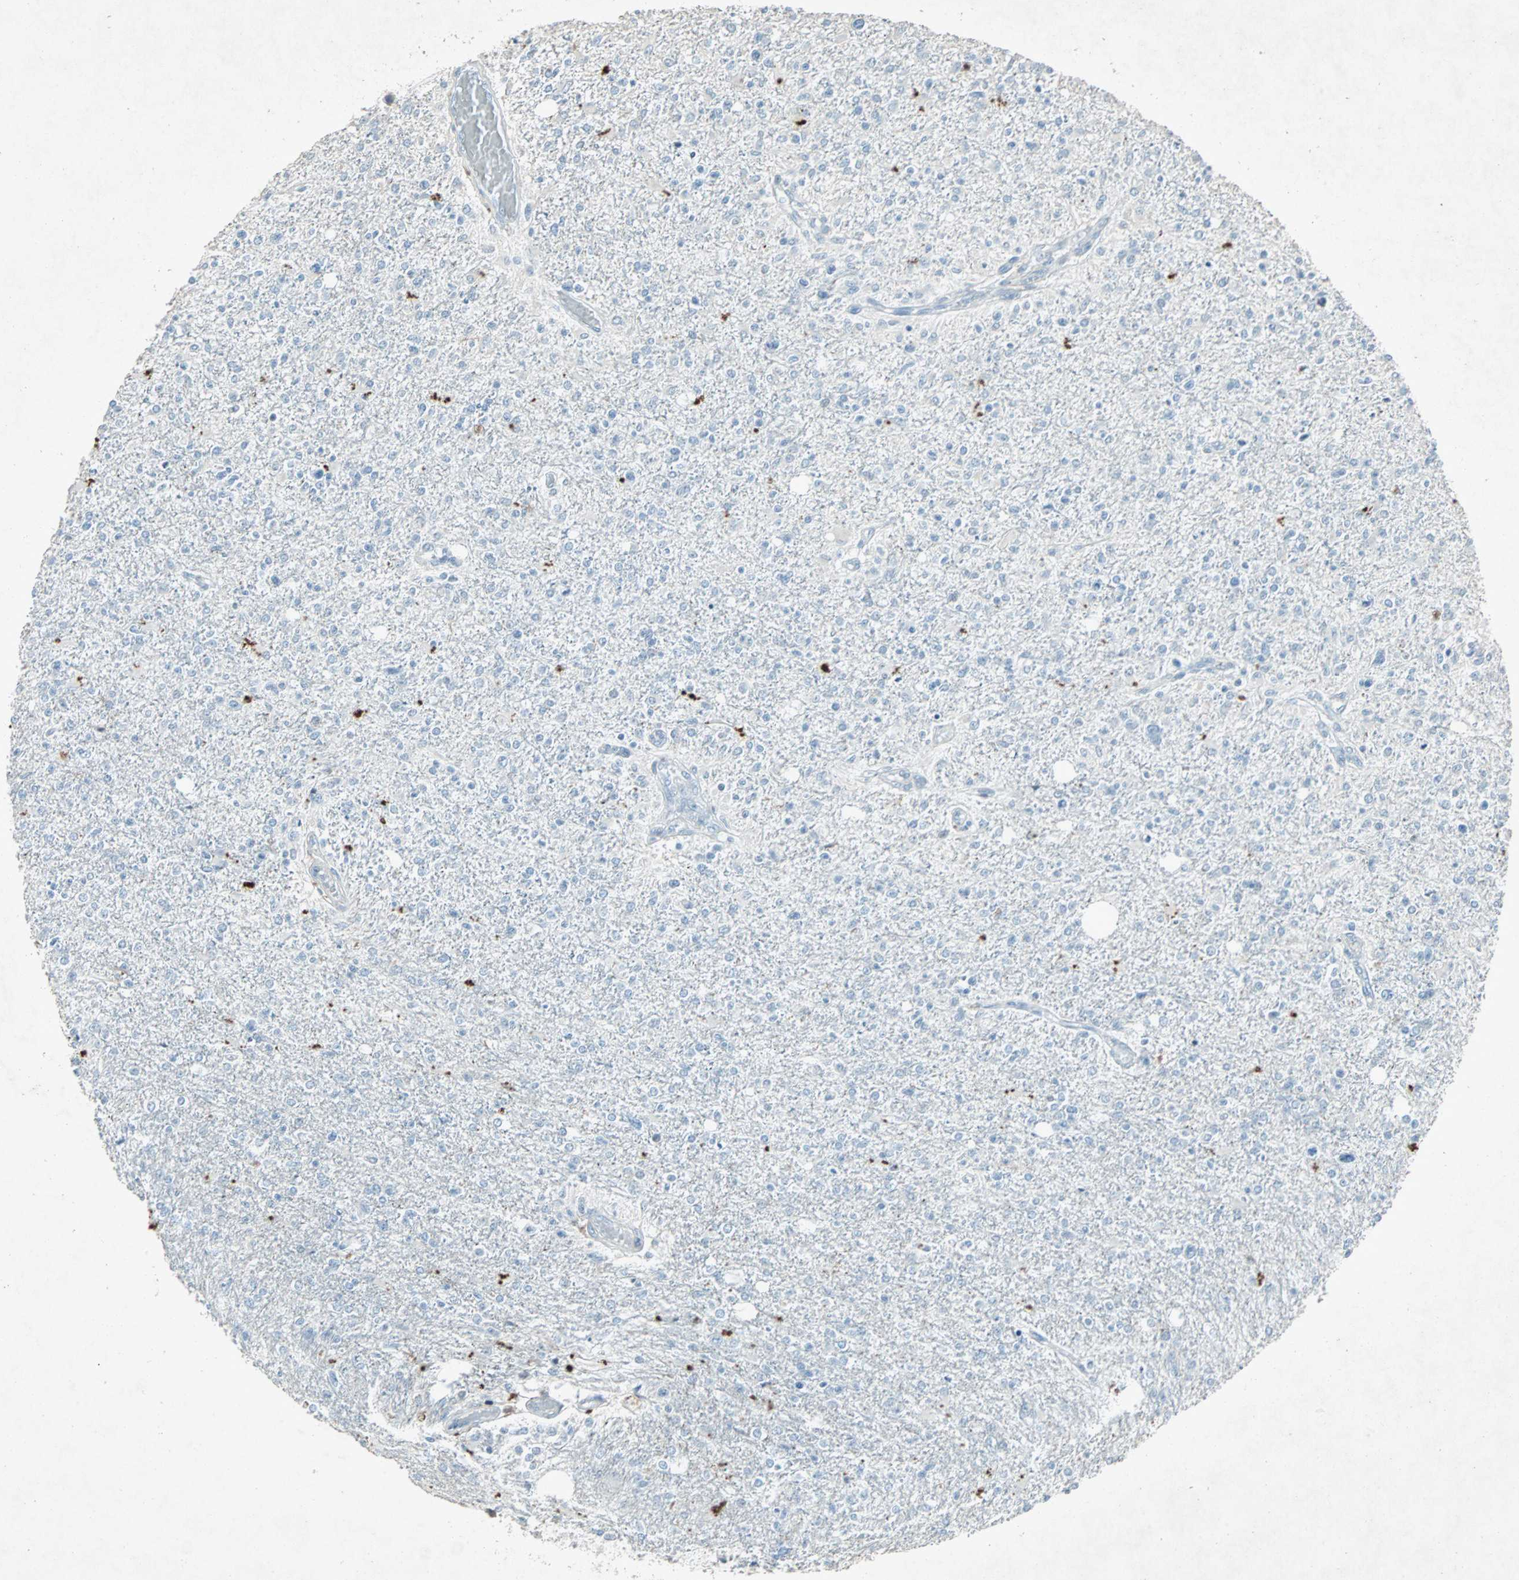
{"staining": {"intensity": "negative", "quantity": "none", "location": "none"}, "tissue": "glioma", "cell_type": "Tumor cells", "image_type": "cancer", "snomed": [{"axis": "morphology", "description": "Glioma, malignant, High grade"}, {"axis": "topography", "description": "Cerebral cortex"}], "caption": "Immunohistochemistry micrograph of neoplastic tissue: human glioma stained with DAB exhibits no significant protein positivity in tumor cells.", "gene": "LANCL3", "patient": {"sex": "male", "age": 76}}